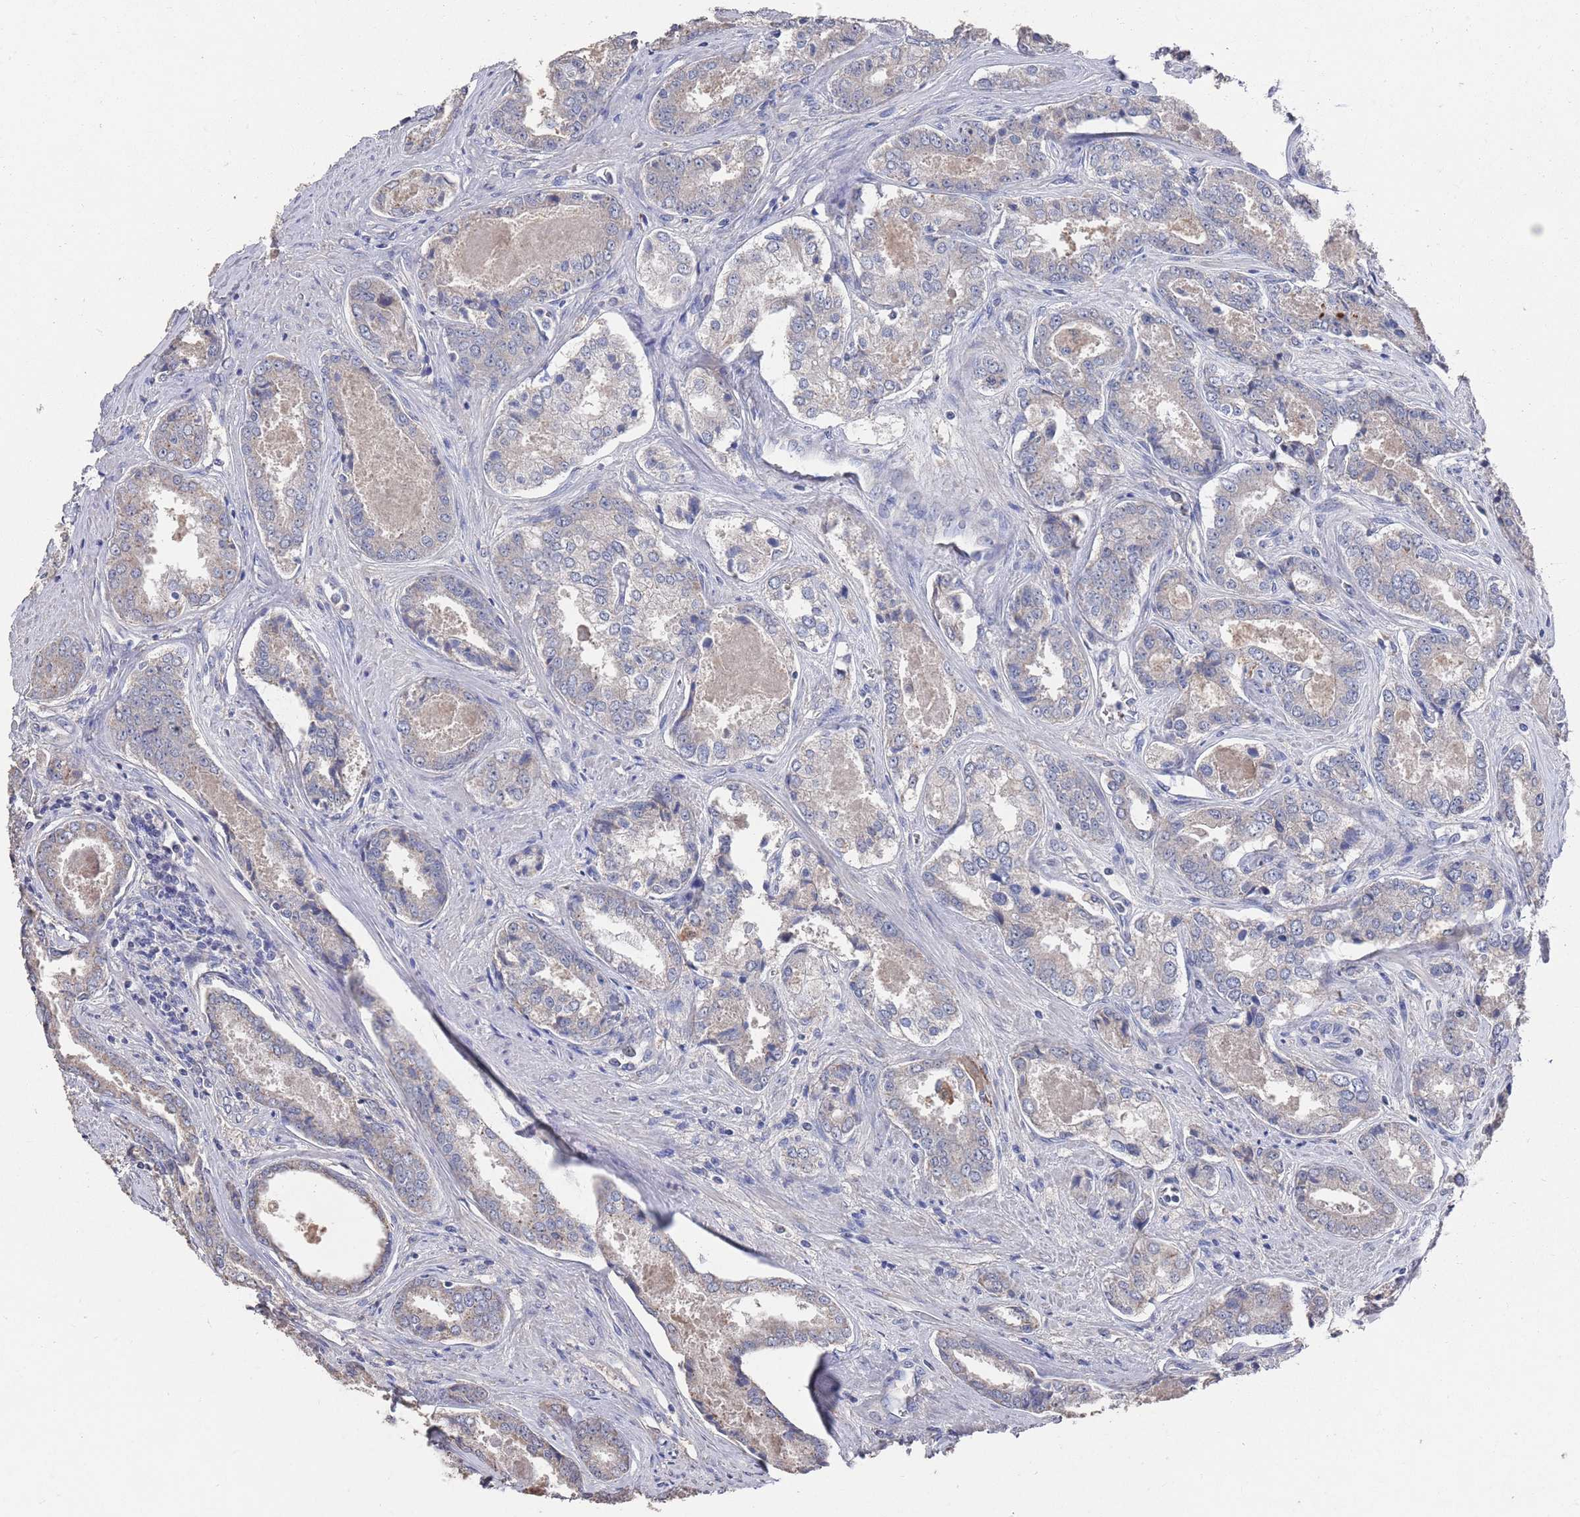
{"staining": {"intensity": "negative", "quantity": "none", "location": "none"}, "tissue": "prostate cancer", "cell_type": "Tumor cells", "image_type": "cancer", "snomed": [{"axis": "morphology", "description": "Adenocarcinoma, Low grade"}, {"axis": "topography", "description": "Prostate"}], "caption": "The histopathology image reveals no staining of tumor cells in prostate cancer.", "gene": "BTBD18", "patient": {"sex": "male", "age": 68}}